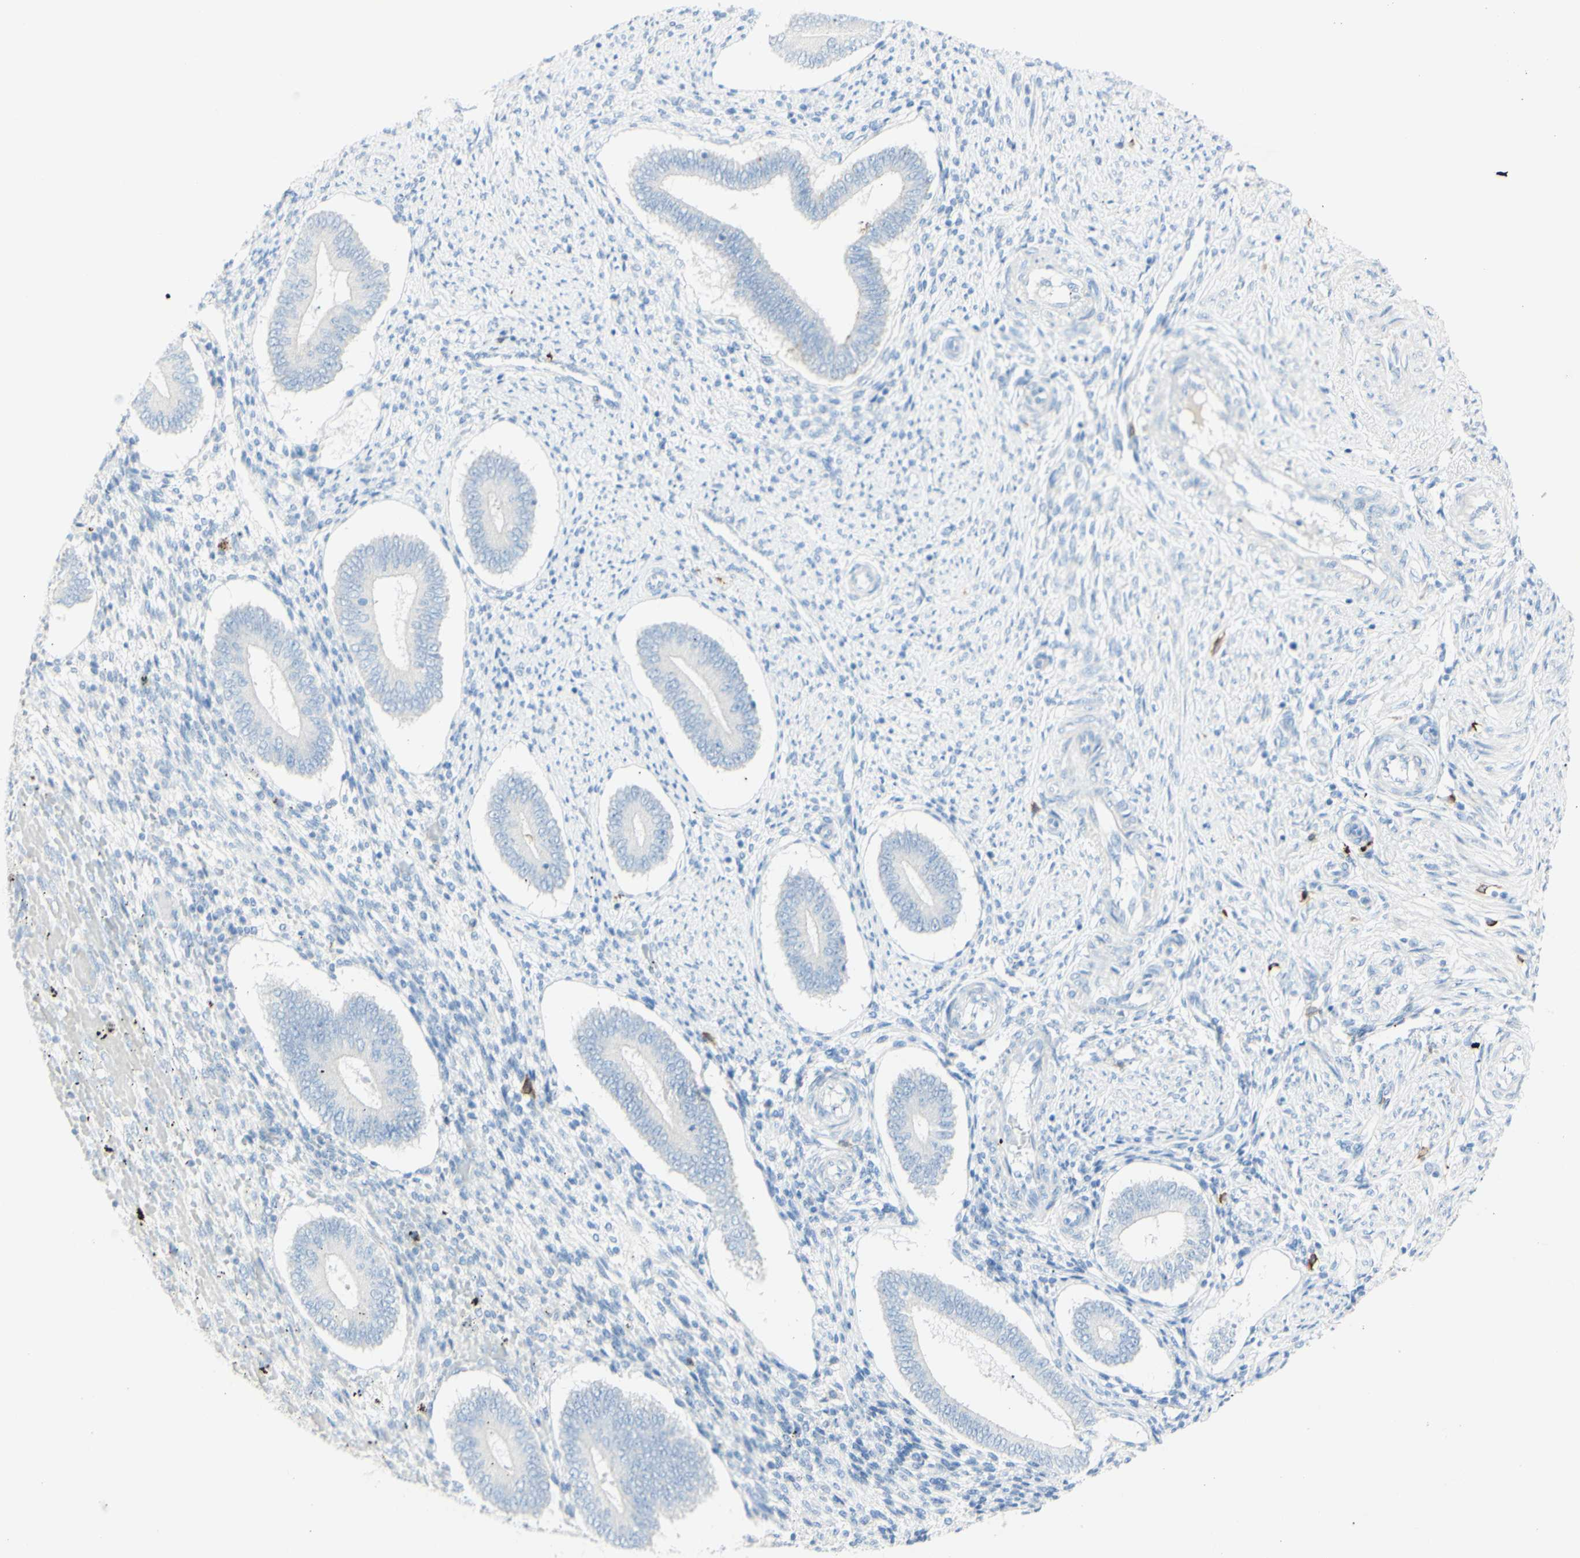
{"staining": {"intensity": "negative", "quantity": "none", "location": "none"}, "tissue": "endometrium", "cell_type": "Cells in endometrial stroma", "image_type": "normal", "snomed": [{"axis": "morphology", "description": "Normal tissue, NOS"}, {"axis": "topography", "description": "Endometrium"}], "caption": "Immunohistochemistry of normal endometrium shows no expression in cells in endometrial stroma.", "gene": "LETM1", "patient": {"sex": "female", "age": 42}}